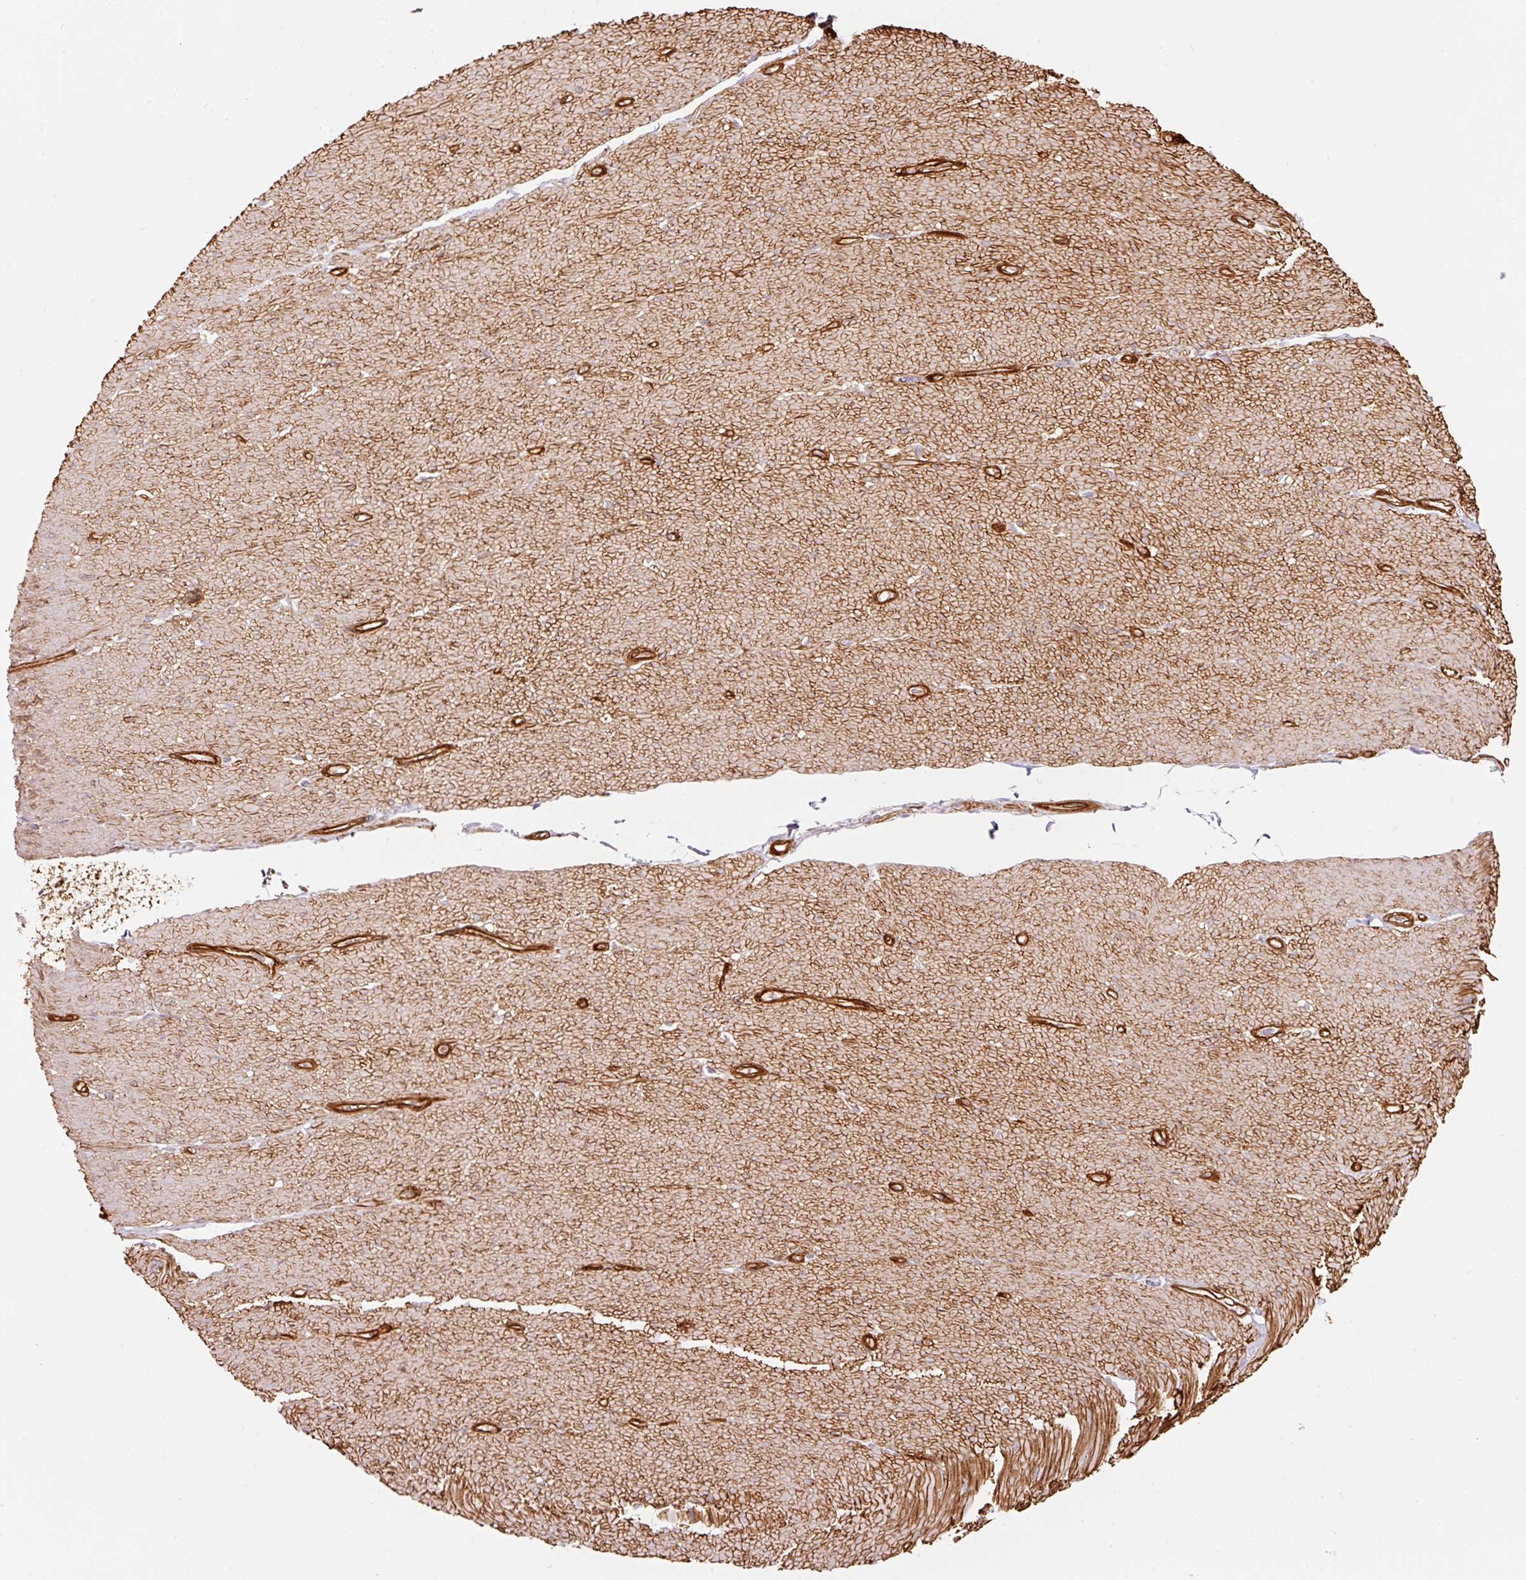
{"staining": {"intensity": "moderate", "quantity": ">75%", "location": "cytoplasmic/membranous"}, "tissue": "smooth muscle", "cell_type": "Smooth muscle cells", "image_type": "normal", "snomed": [{"axis": "morphology", "description": "Normal tissue, NOS"}, {"axis": "topography", "description": "Smooth muscle"}, {"axis": "topography", "description": "Rectum"}], "caption": "Protein analysis of benign smooth muscle shows moderate cytoplasmic/membranous staining in approximately >75% of smooth muscle cells.", "gene": "LOXL4", "patient": {"sex": "male", "age": 53}}